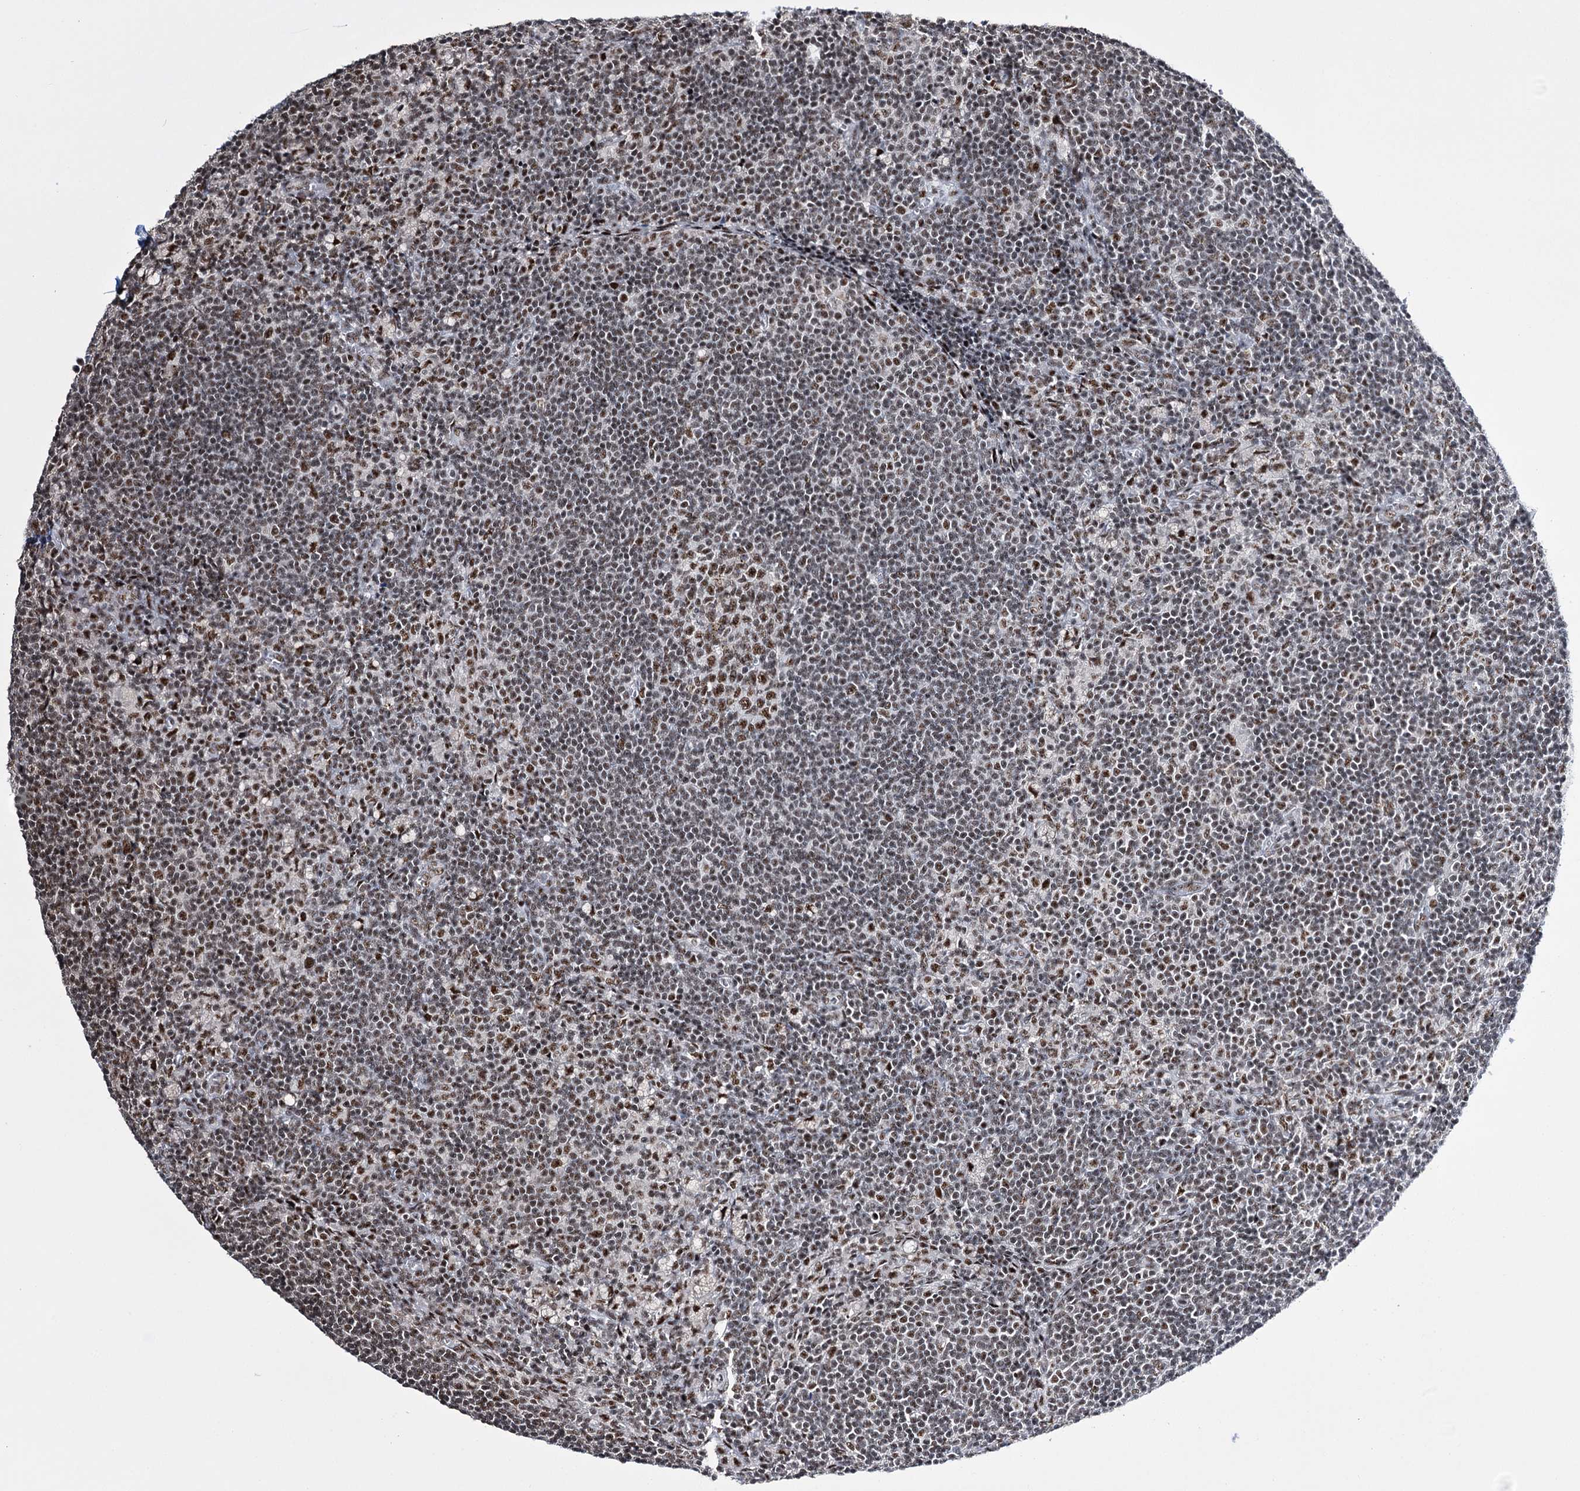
{"staining": {"intensity": "moderate", "quantity": ">75%", "location": "nuclear"}, "tissue": "lymph node", "cell_type": "Germinal center cells", "image_type": "normal", "snomed": [{"axis": "morphology", "description": "Normal tissue, NOS"}, {"axis": "topography", "description": "Lymph node"}], "caption": "Germinal center cells display medium levels of moderate nuclear expression in approximately >75% of cells in normal human lymph node. (Brightfield microscopy of DAB IHC at high magnification).", "gene": "PRPF40A", "patient": {"sex": "male", "age": 69}}